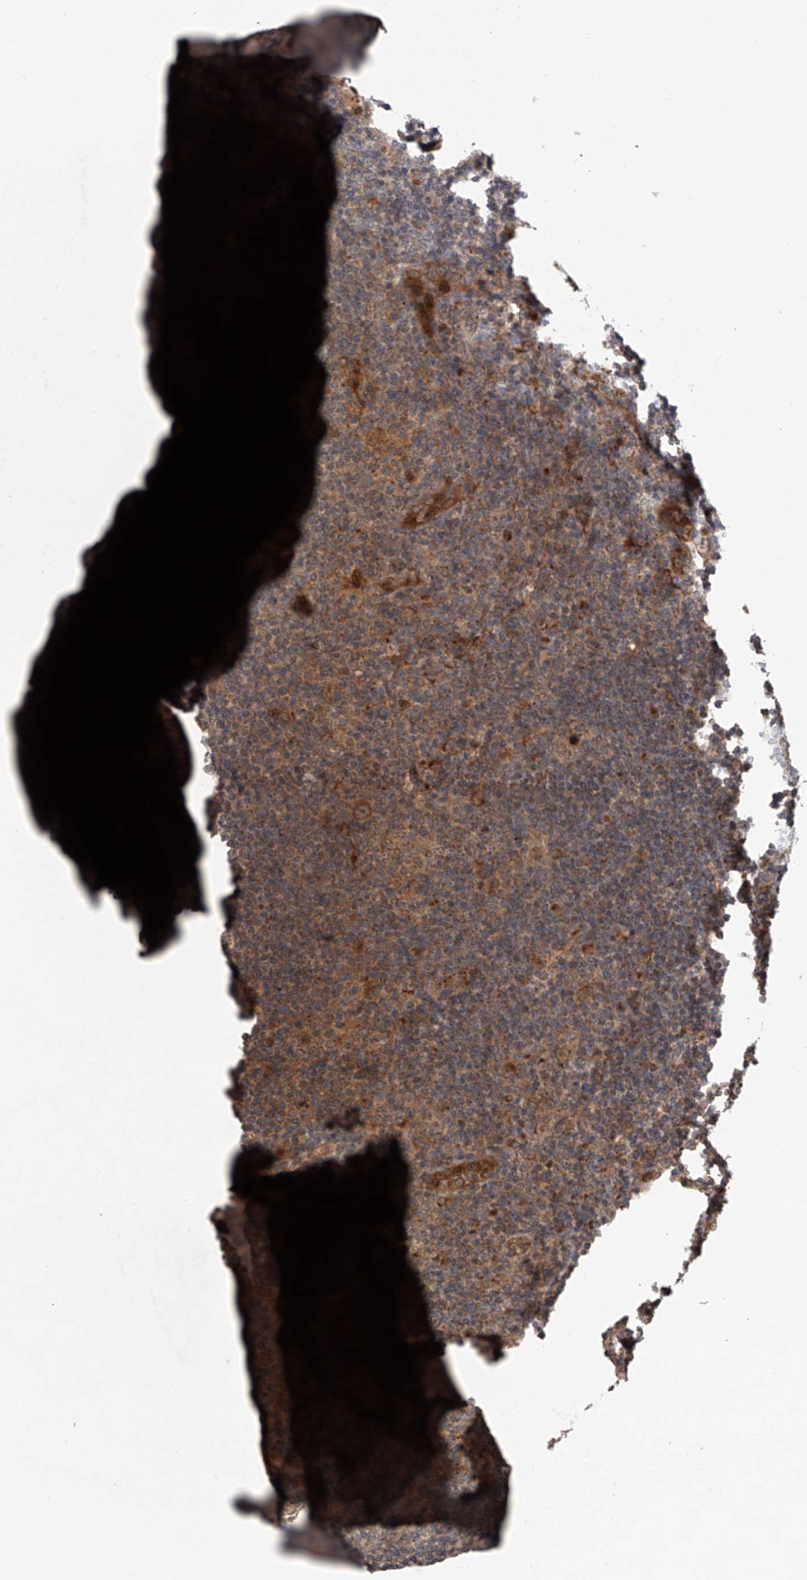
{"staining": {"intensity": "moderate", "quantity": ">75%", "location": "cytoplasmic/membranous"}, "tissue": "lymphoma", "cell_type": "Tumor cells", "image_type": "cancer", "snomed": [{"axis": "morphology", "description": "Hodgkin's disease, NOS"}, {"axis": "topography", "description": "Lymph node"}], "caption": "Immunohistochemical staining of human lymphoma demonstrates medium levels of moderate cytoplasmic/membranous protein positivity in approximately >75% of tumor cells.", "gene": "MAP3K11", "patient": {"sex": "female", "age": 57}}